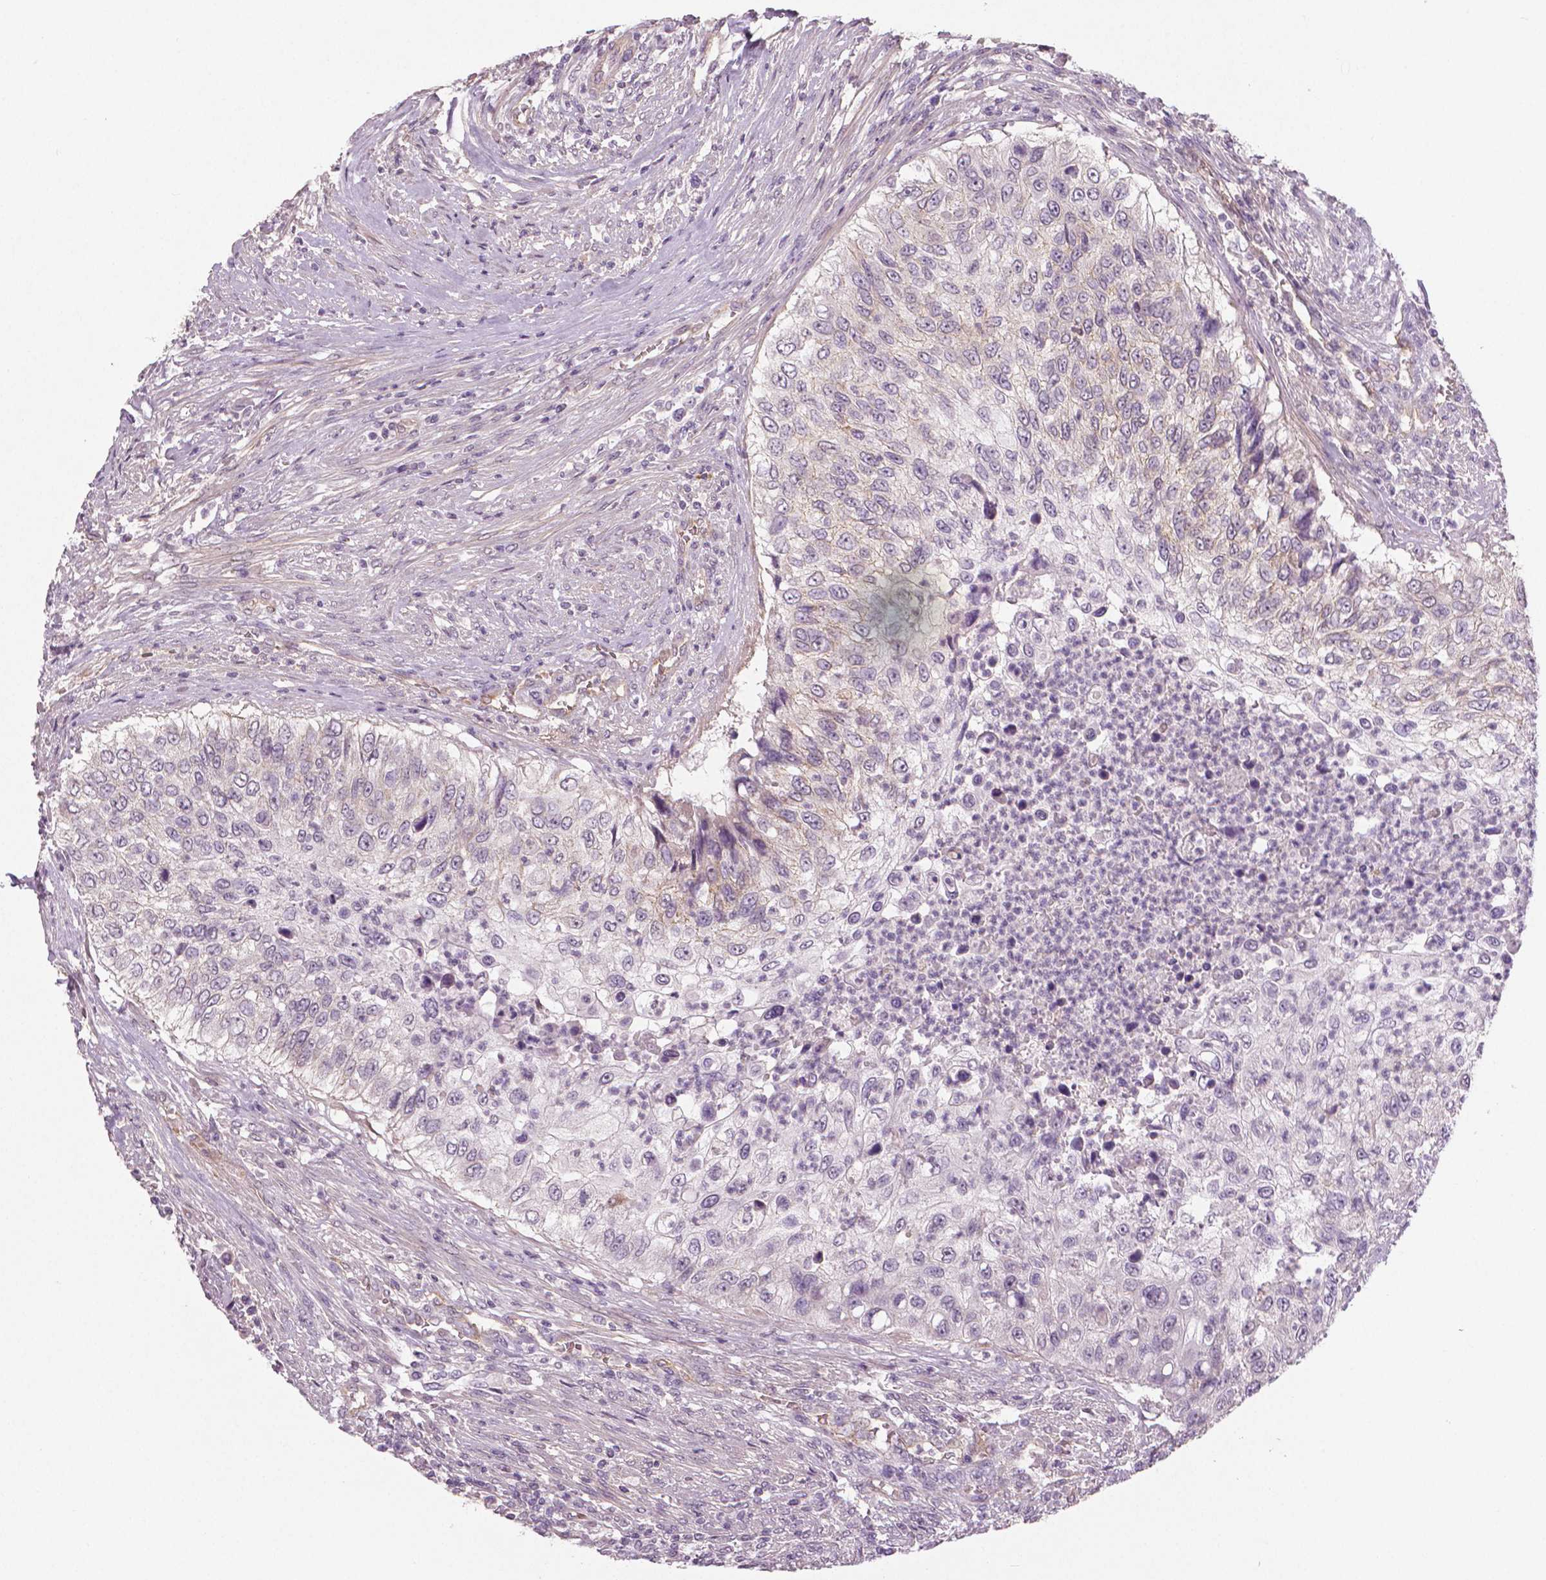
{"staining": {"intensity": "negative", "quantity": "none", "location": "none"}, "tissue": "urothelial cancer", "cell_type": "Tumor cells", "image_type": "cancer", "snomed": [{"axis": "morphology", "description": "Urothelial carcinoma, High grade"}, {"axis": "topography", "description": "Urinary bladder"}], "caption": "The IHC photomicrograph has no significant positivity in tumor cells of urothelial carcinoma (high-grade) tissue. (Stains: DAB immunohistochemistry with hematoxylin counter stain, Microscopy: brightfield microscopy at high magnification).", "gene": "FLT1", "patient": {"sex": "female", "age": 60}}